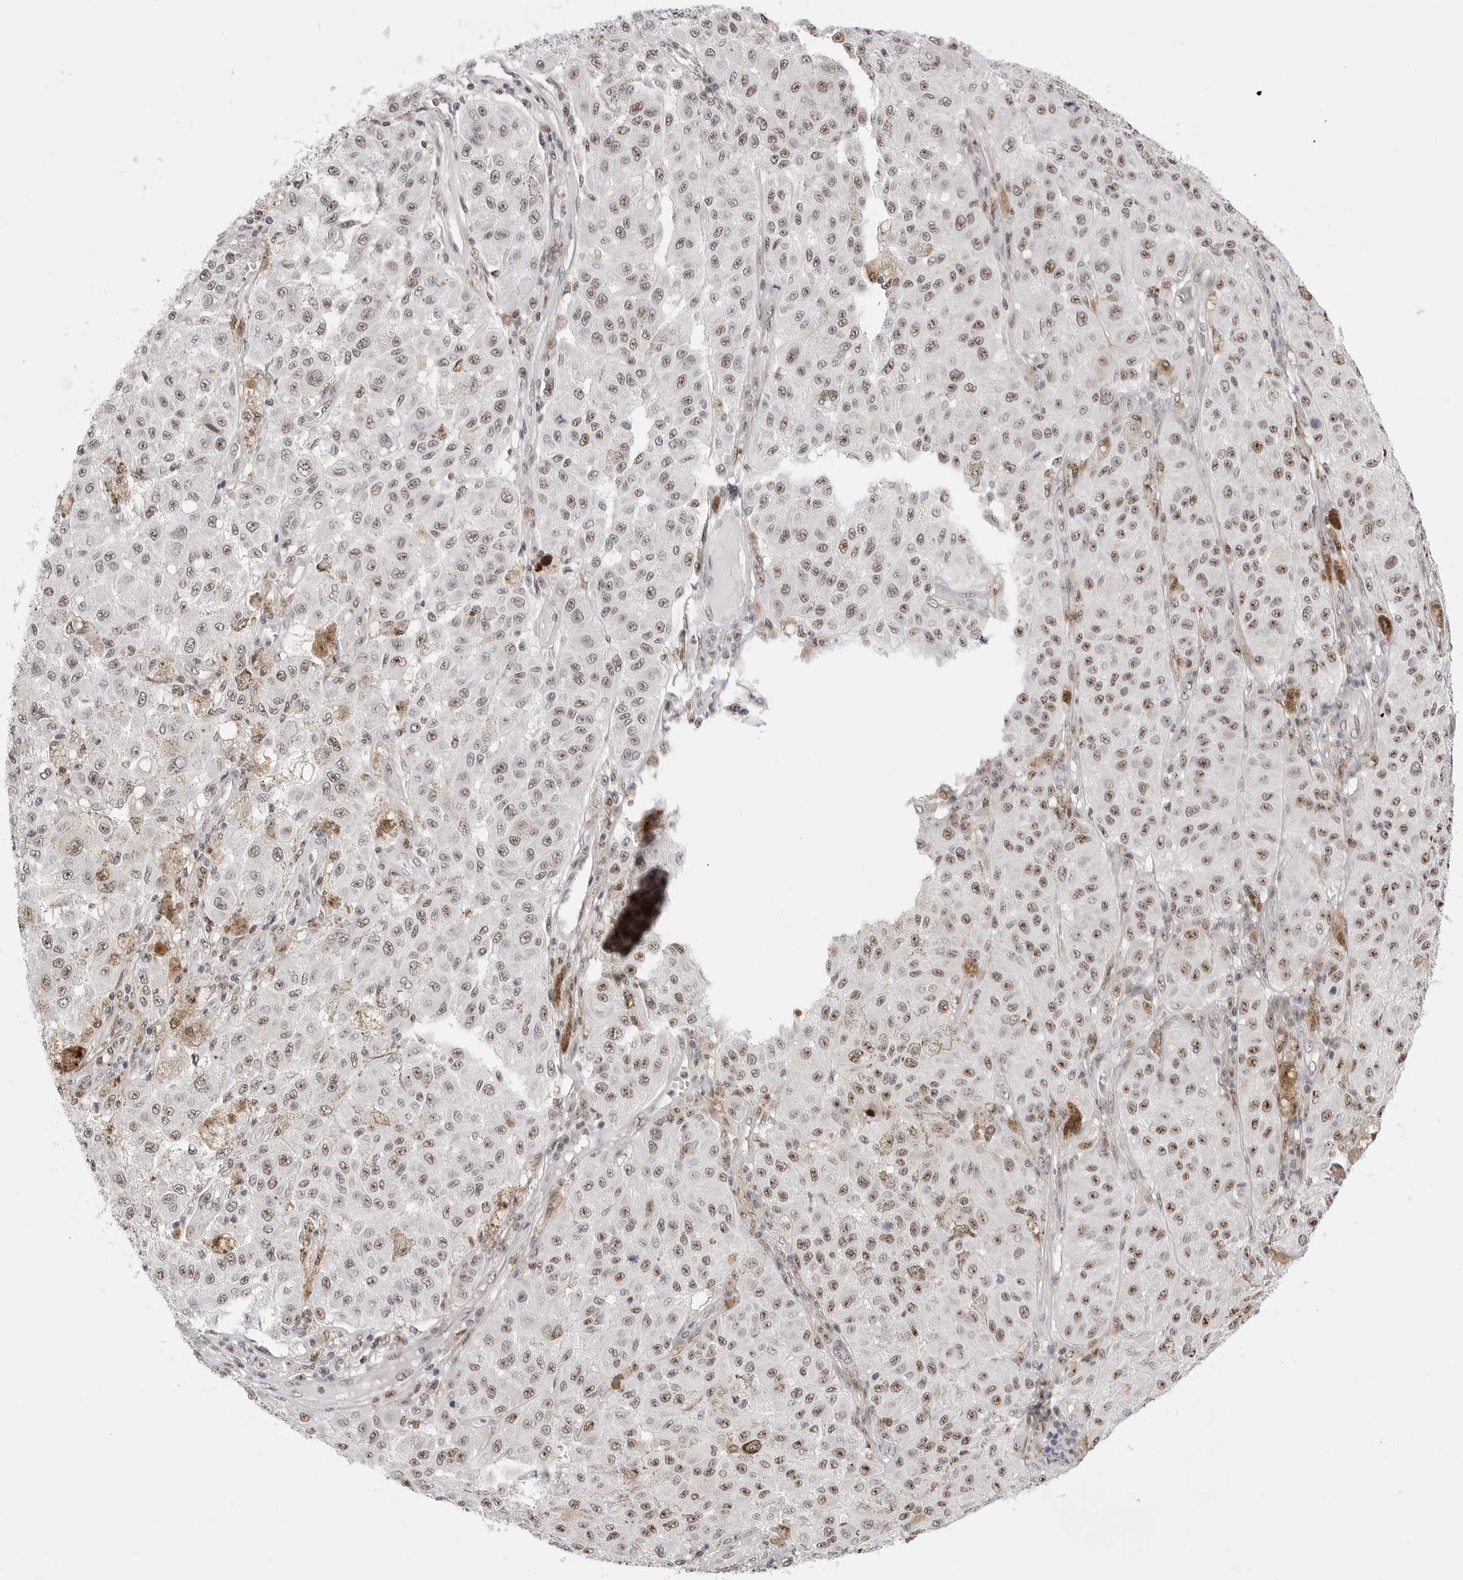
{"staining": {"intensity": "moderate", "quantity": ">75%", "location": "nuclear"}, "tissue": "melanoma", "cell_type": "Tumor cells", "image_type": "cancer", "snomed": [{"axis": "morphology", "description": "Malignant melanoma, NOS"}, {"axis": "topography", "description": "Skin"}], "caption": "Malignant melanoma tissue reveals moderate nuclear expression in approximately >75% of tumor cells (Brightfield microscopy of DAB IHC at high magnification).", "gene": "C1orf162", "patient": {"sex": "female", "age": 64}}